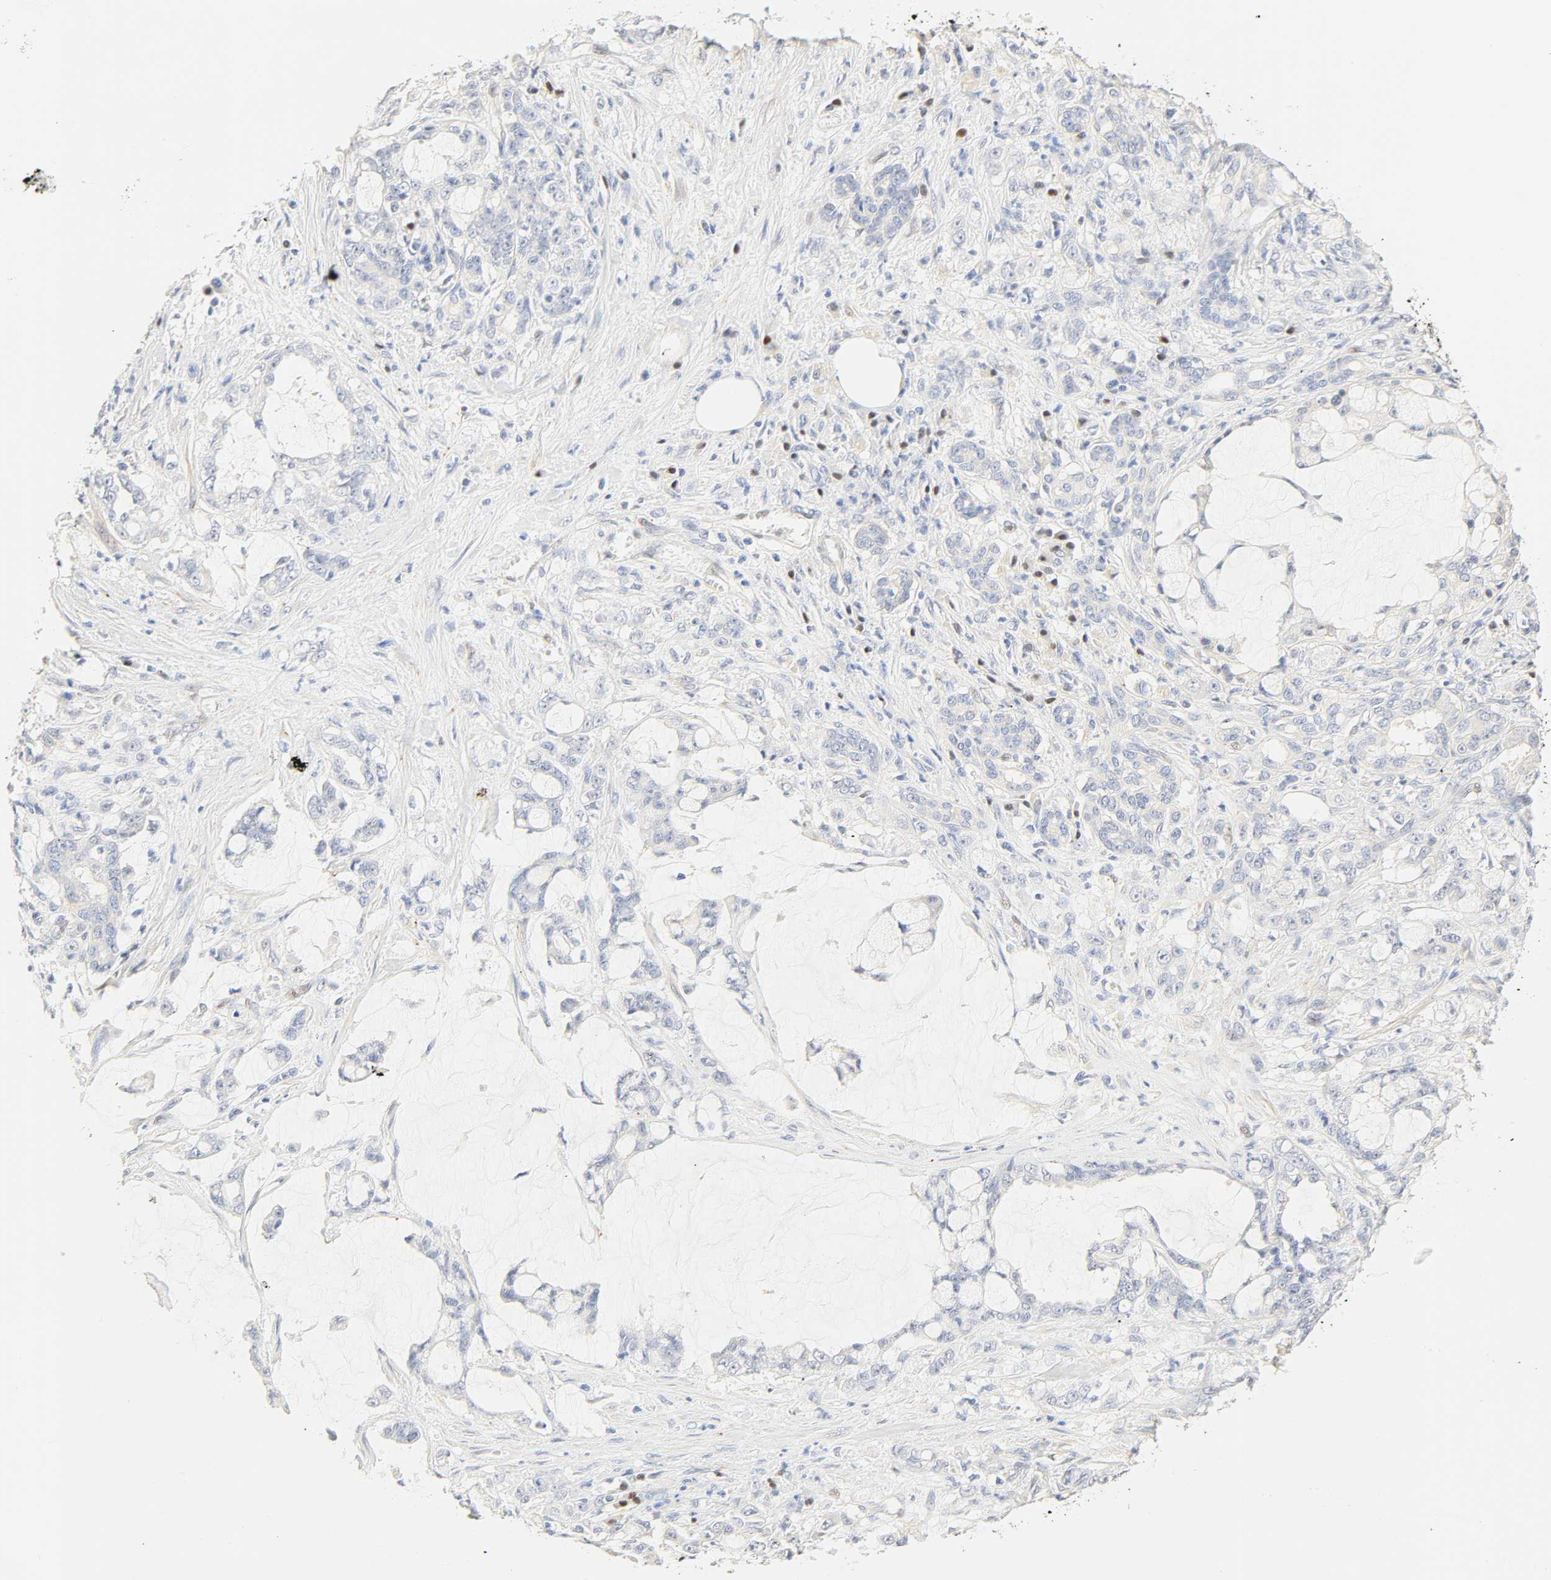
{"staining": {"intensity": "weak", "quantity": "25%-75%", "location": "cytoplasmic/membranous"}, "tissue": "pancreatic cancer", "cell_type": "Tumor cells", "image_type": "cancer", "snomed": [{"axis": "morphology", "description": "Adenocarcinoma, NOS"}, {"axis": "topography", "description": "Pancreas"}], "caption": "Pancreatic adenocarcinoma was stained to show a protein in brown. There is low levels of weak cytoplasmic/membranous expression in approximately 25%-75% of tumor cells. The protein of interest is stained brown, and the nuclei are stained in blue (DAB IHC with brightfield microscopy, high magnification).", "gene": "BORCS8-MEF2B", "patient": {"sex": "female", "age": 73}}